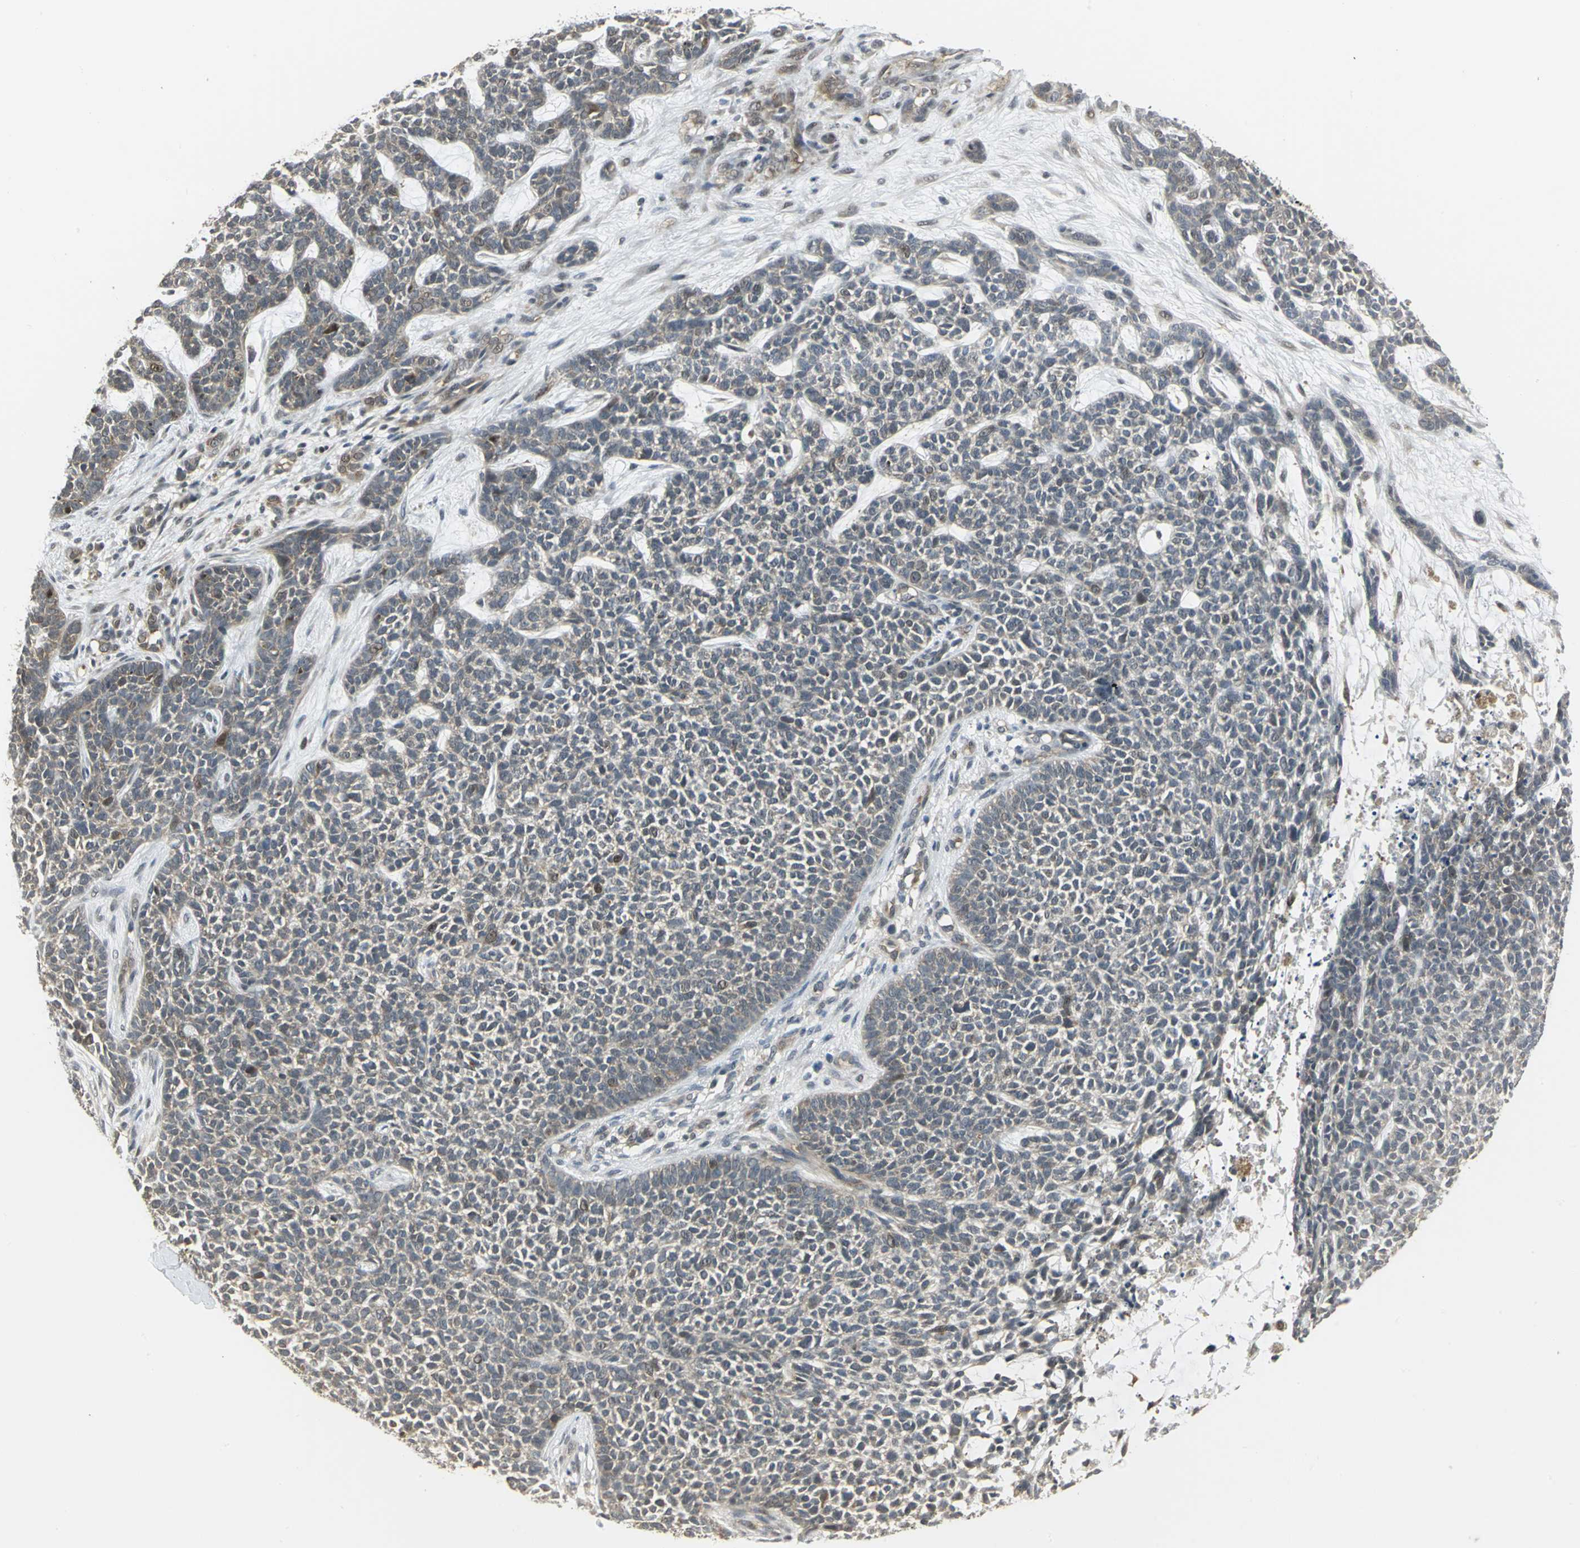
{"staining": {"intensity": "weak", "quantity": ">75%", "location": "cytoplasmic/membranous"}, "tissue": "skin cancer", "cell_type": "Tumor cells", "image_type": "cancer", "snomed": [{"axis": "morphology", "description": "Basal cell carcinoma"}, {"axis": "topography", "description": "Skin"}], "caption": "Protein analysis of skin basal cell carcinoma tissue reveals weak cytoplasmic/membranous positivity in about >75% of tumor cells.", "gene": "PSMC4", "patient": {"sex": "female", "age": 84}}